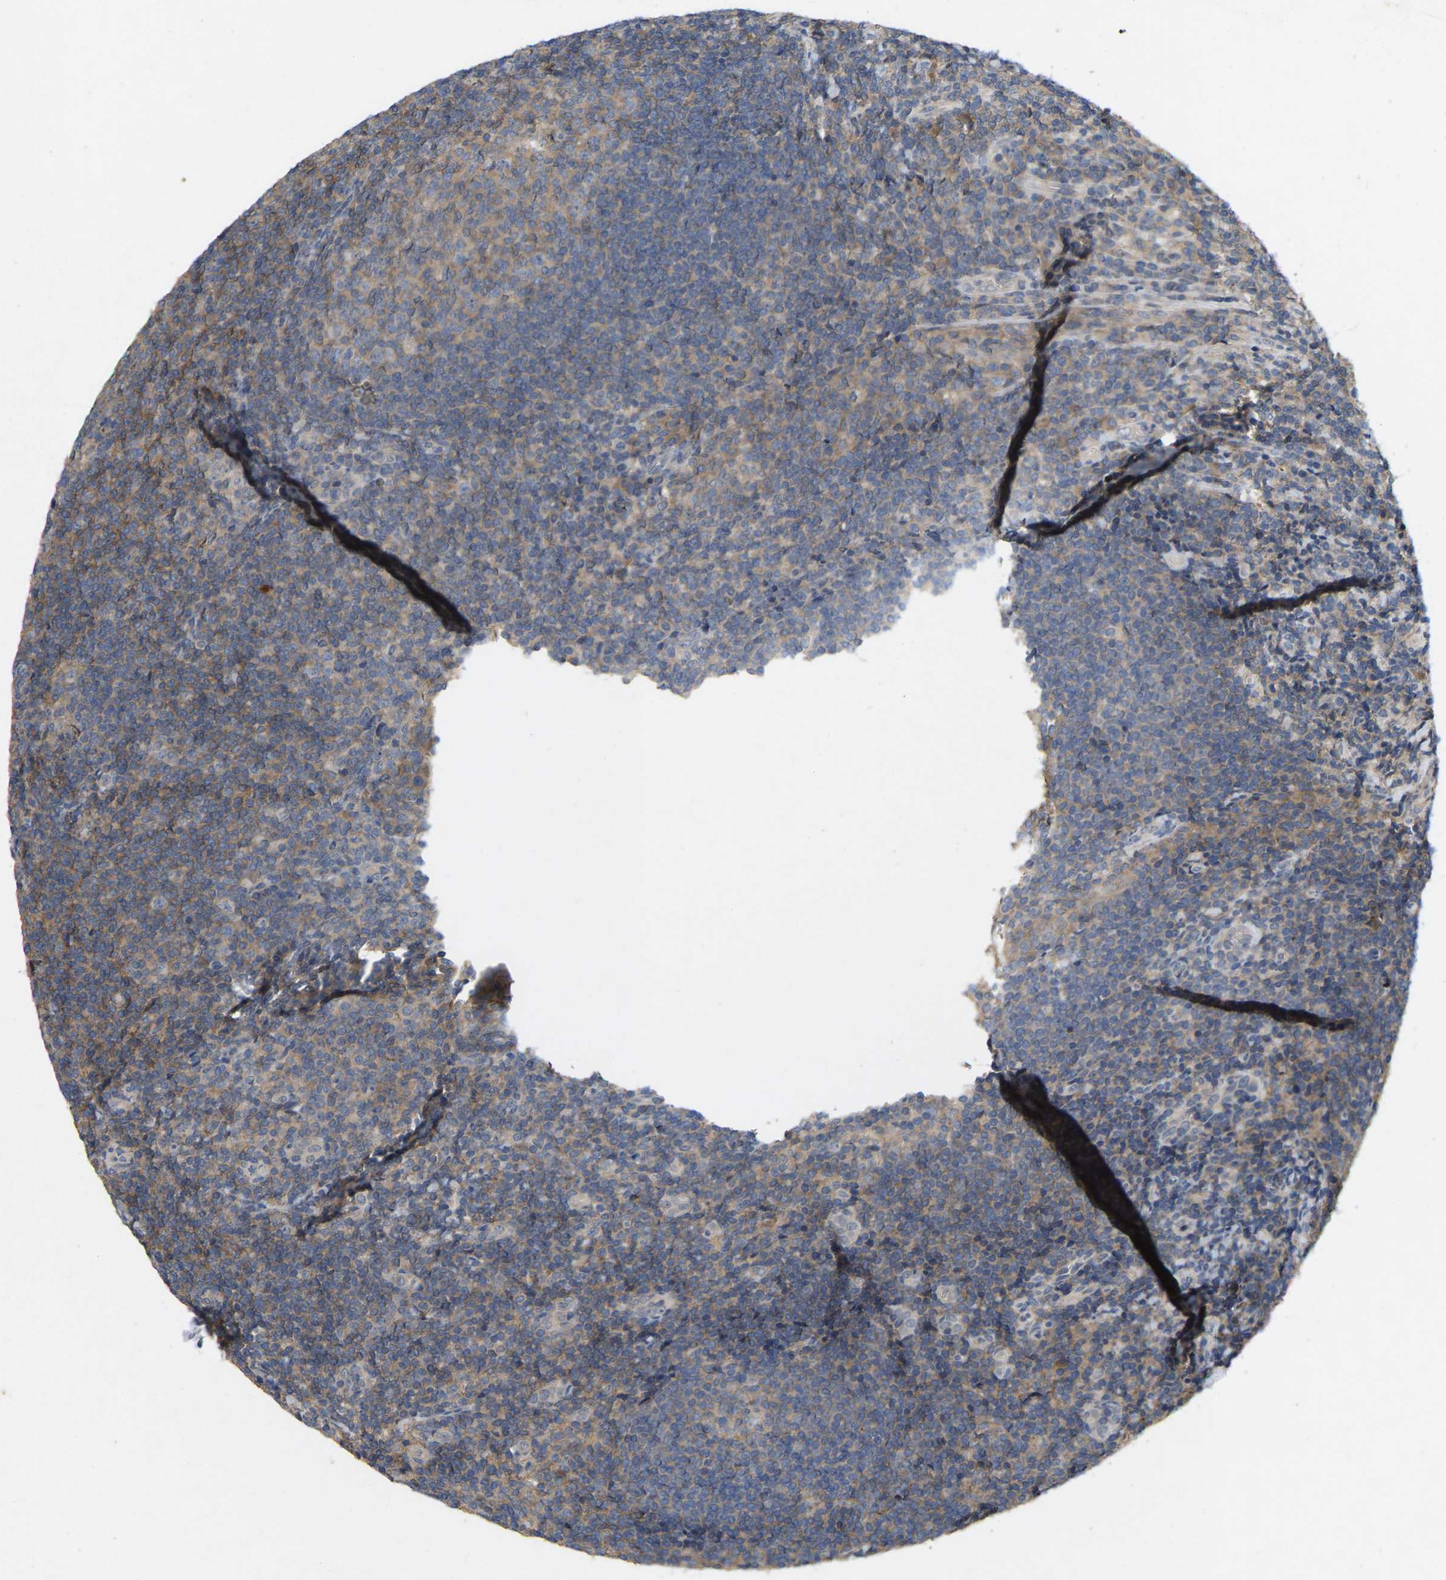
{"staining": {"intensity": "weak", "quantity": "25%-75%", "location": "cytoplasmic/membranous"}, "tissue": "tonsil", "cell_type": "Germinal center cells", "image_type": "normal", "snomed": [{"axis": "morphology", "description": "Normal tissue, NOS"}, {"axis": "topography", "description": "Tonsil"}], "caption": "IHC photomicrograph of unremarkable tonsil: tonsil stained using immunohistochemistry displays low levels of weak protein expression localized specifically in the cytoplasmic/membranous of germinal center cells, appearing as a cytoplasmic/membranous brown color.", "gene": "LPAR2", "patient": {"sex": "male", "age": 37}}